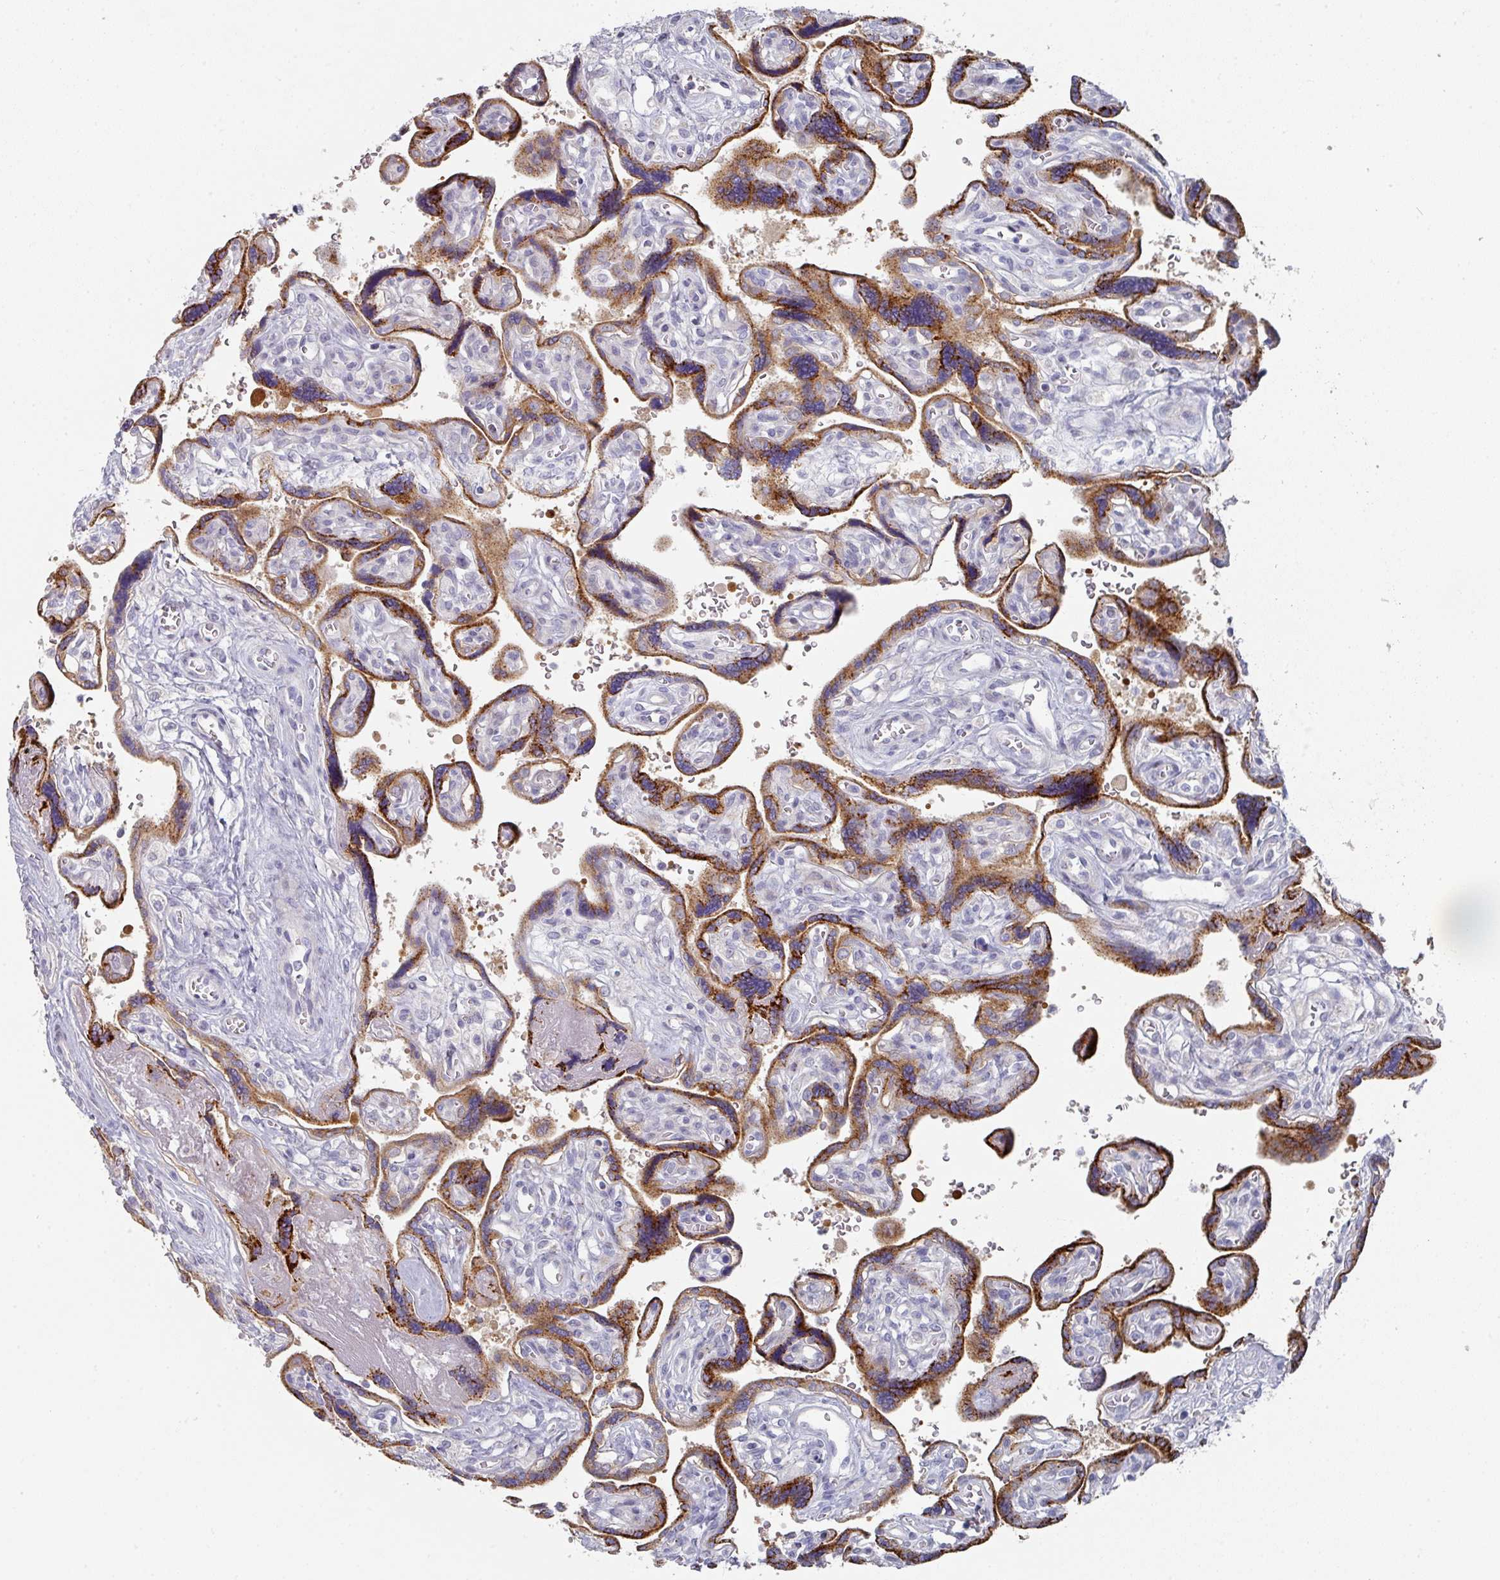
{"staining": {"intensity": "moderate", "quantity": "25%-75%", "location": "cytoplasmic/membranous"}, "tissue": "placenta", "cell_type": "Decidual cells", "image_type": "normal", "snomed": [{"axis": "morphology", "description": "Normal tissue, NOS"}, {"axis": "topography", "description": "Placenta"}], "caption": "Immunohistochemistry photomicrograph of normal placenta: placenta stained using immunohistochemistry (IHC) exhibits medium levels of moderate protein expression localized specifically in the cytoplasmic/membranous of decidual cells, appearing as a cytoplasmic/membranous brown color.", "gene": "NT5C1A", "patient": {"sex": "female", "age": 39}}